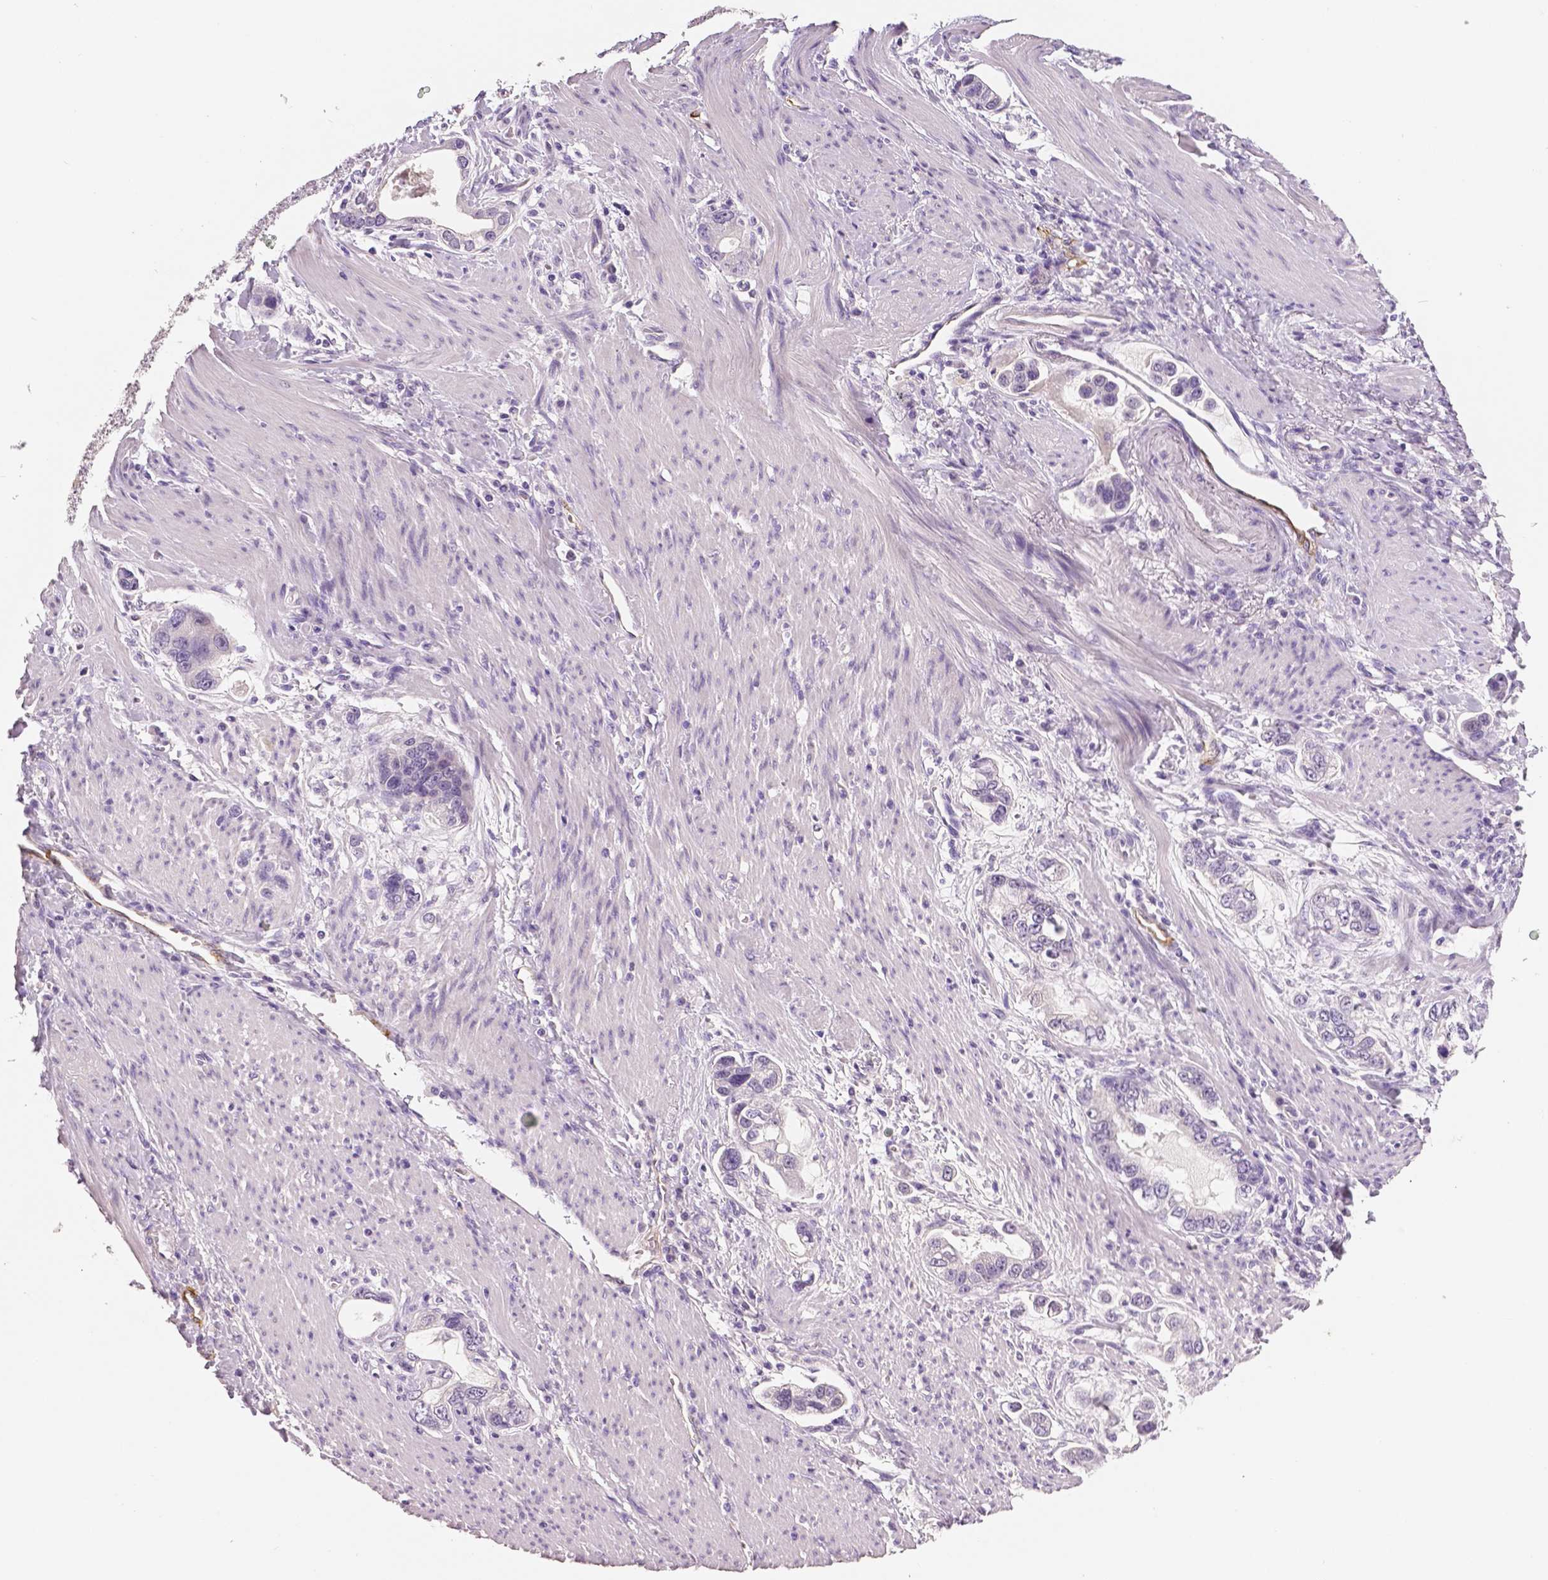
{"staining": {"intensity": "negative", "quantity": "none", "location": "none"}, "tissue": "stomach cancer", "cell_type": "Tumor cells", "image_type": "cancer", "snomed": [{"axis": "morphology", "description": "Adenocarcinoma, NOS"}, {"axis": "topography", "description": "Stomach, lower"}], "caption": "Immunohistochemistry micrograph of stomach cancer (adenocarcinoma) stained for a protein (brown), which shows no staining in tumor cells.", "gene": "TSPAN7", "patient": {"sex": "female", "age": 93}}